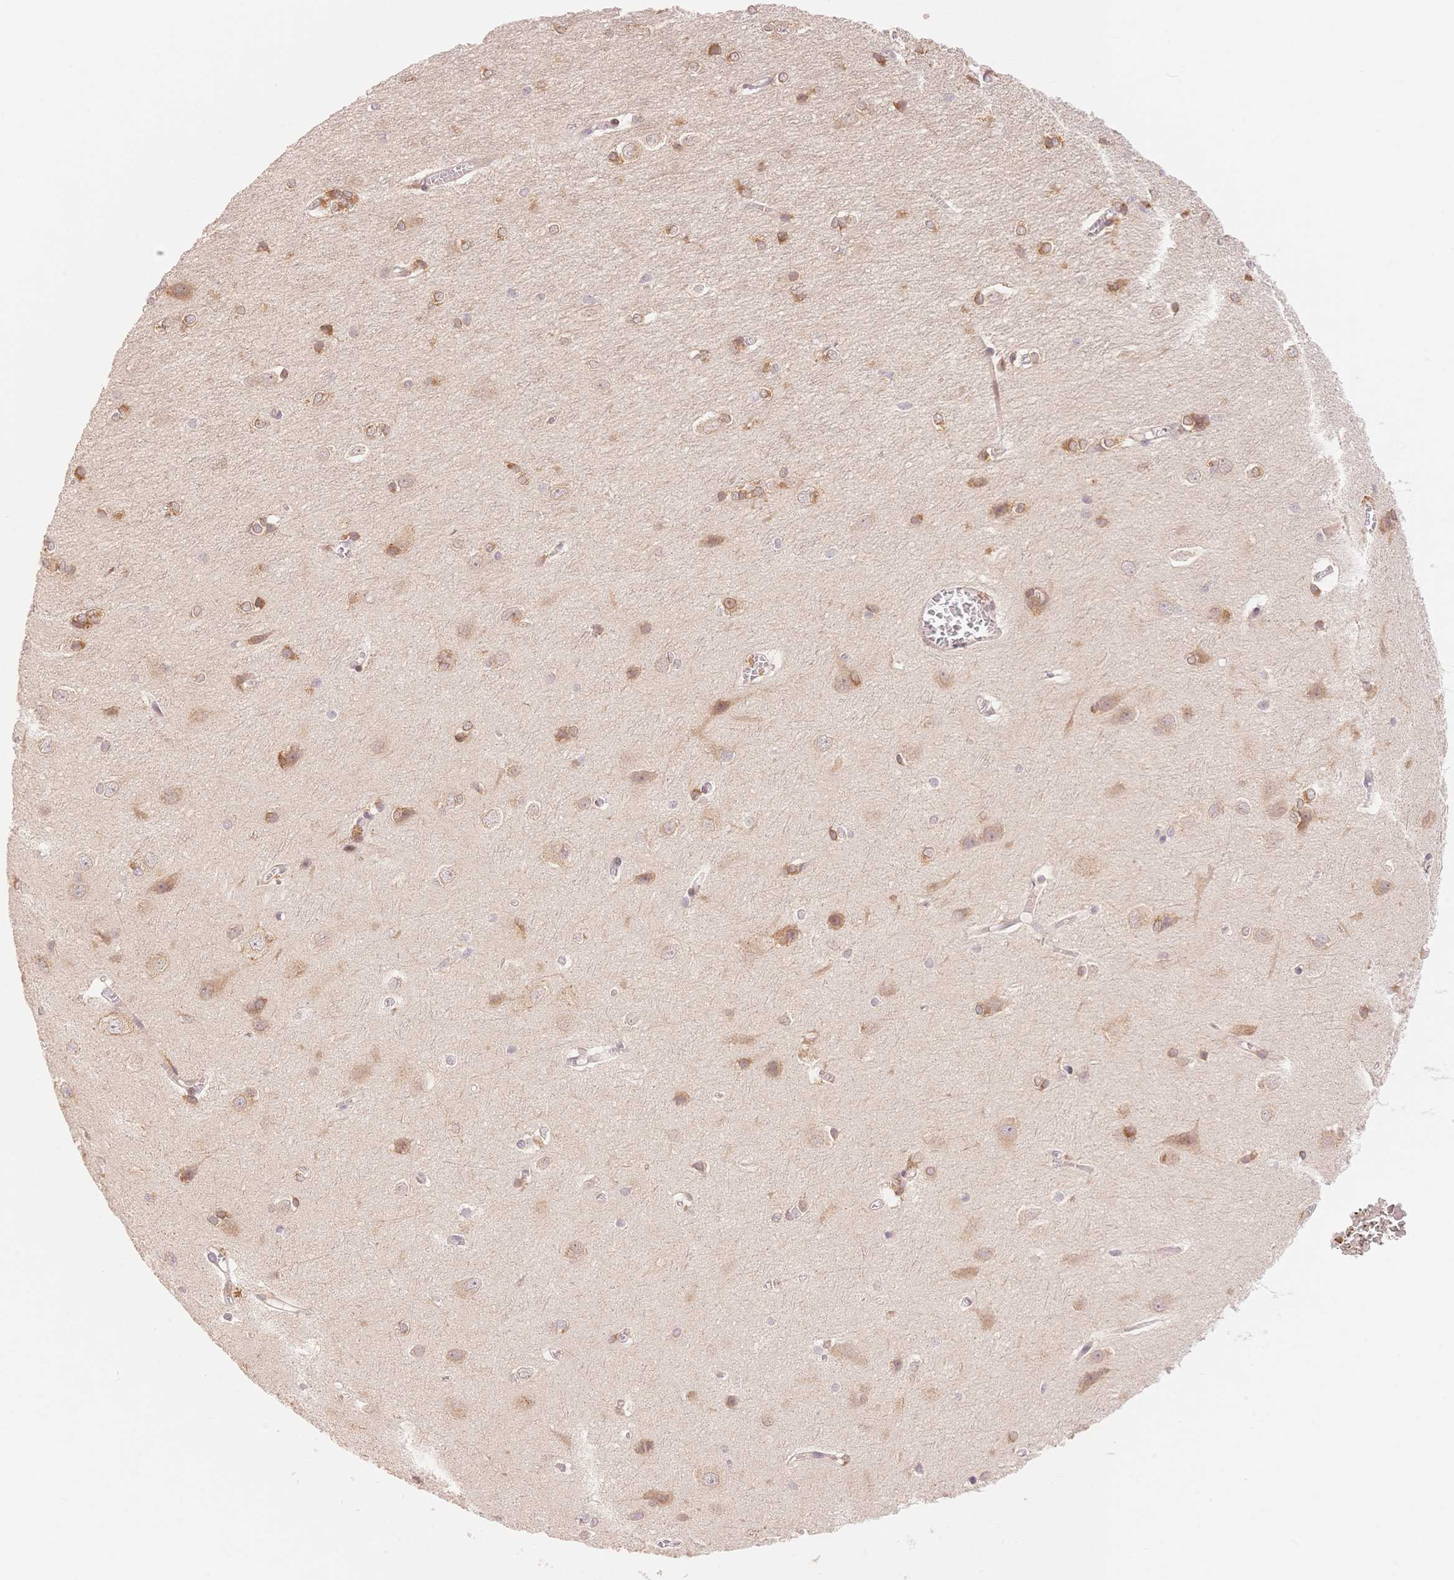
{"staining": {"intensity": "weak", "quantity": "<25%", "location": "nuclear"}, "tissue": "cerebral cortex", "cell_type": "Endothelial cells", "image_type": "normal", "snomed": [{"axis": "morphology", "description": "Normal tissue, NOS"}, {"axis": "topography", "description": "Cerebral cortex"}], "caption": "This is an immunohistochemistry (IHC) histopathology image of normal cerebral cortex. There is no positivity in endothelial cells.", "gene": "STK39", "patient": {"sex": "male", "age": 37}}